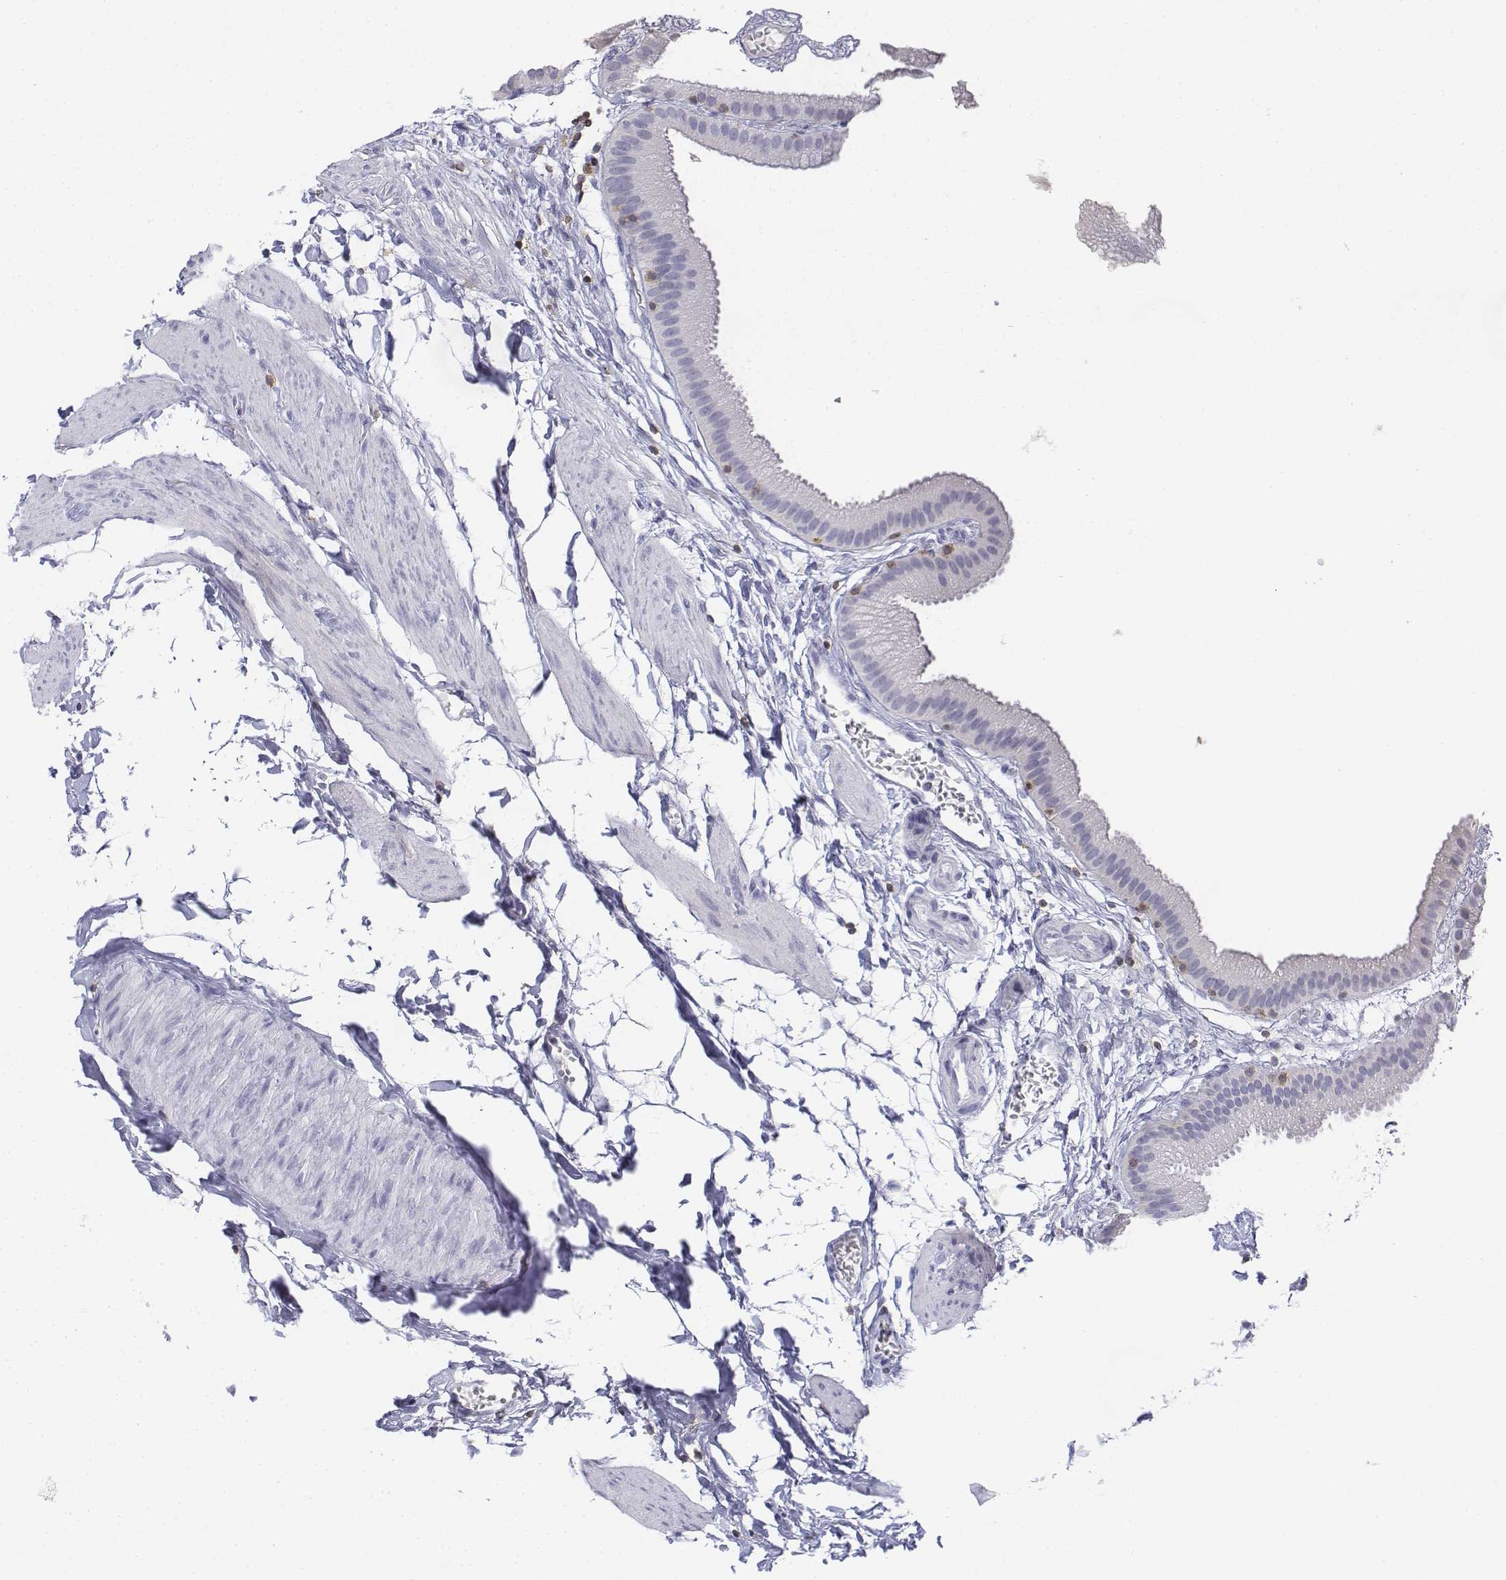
{"staining": {"intensity": "negative", "quantity": "none", "location": "none"}, "tissue": "gallbladder", "cell_type": "Glandular cells", "image_type": "normal", "snomed": [{"axis": "morphology", "description": "Normal tissue, NOS"}, {"axis": "topography", "description": "Gallbladder"}], "caption": "The photomicrograph shows no staining of glandular cells in unremarkable gallbladder. The staining was performed using DAB to visualize the protein expression in brown, while the nuclei were stained in blue with hematoxylin (Magnification: 20x).", "gene": "CD3E", "patient": {"sex": "female", "age": 63}}